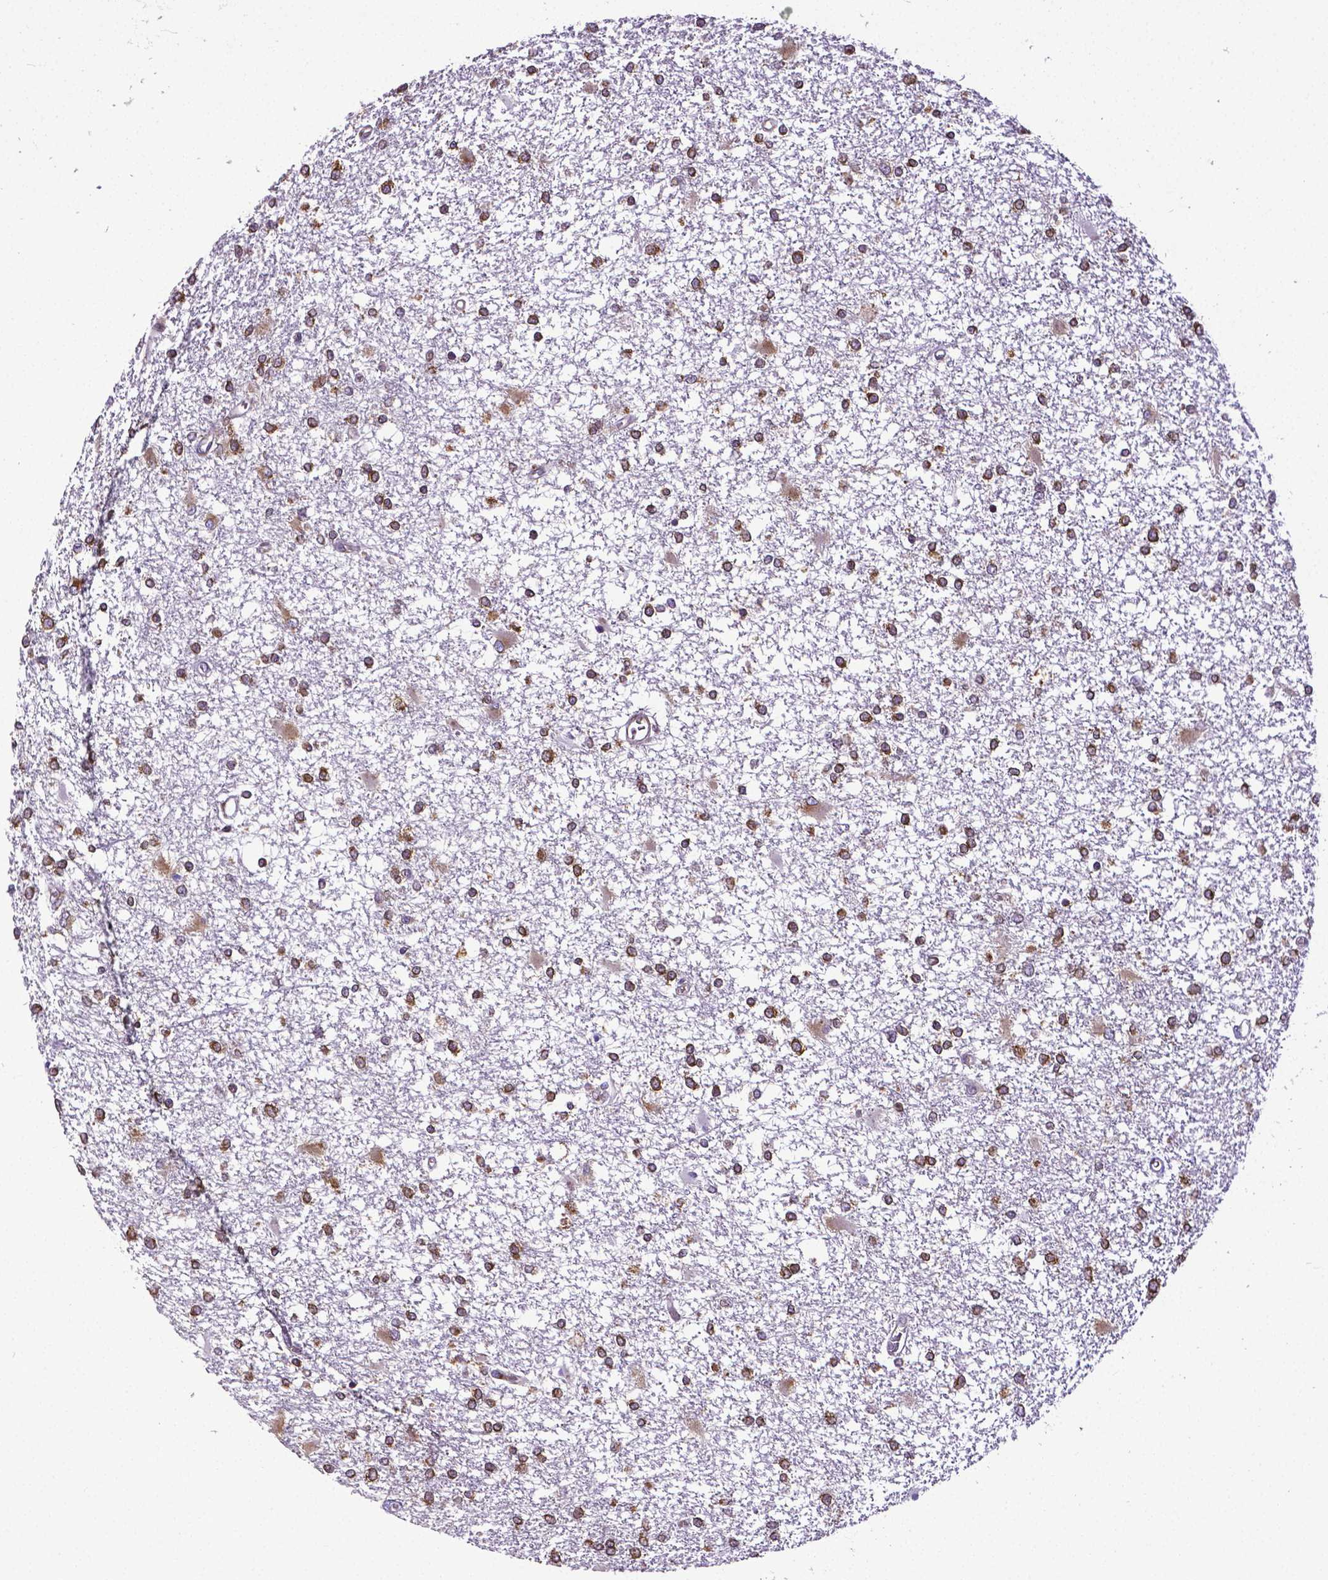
{"staining": {"intensity": "strong", "quantity": ">75%", "location": "cytoplasmic/membranous"}, "tissue": "glioma", "cell_type": "Tumor cells", "image_type": "cancer", "snomed": [{"axis": "morphology", "description": "Glioma, malignant, High grade"}, {"axis": "topography", "description": "Cerebral cortex"}], "caption": "Protein analysis of glioma tissue shows strong cytoplasmic/membranous expression in approximately >75% of tumor cells.", "gene": "MTDH", "patient": {"sex": "male", "age": 79}}